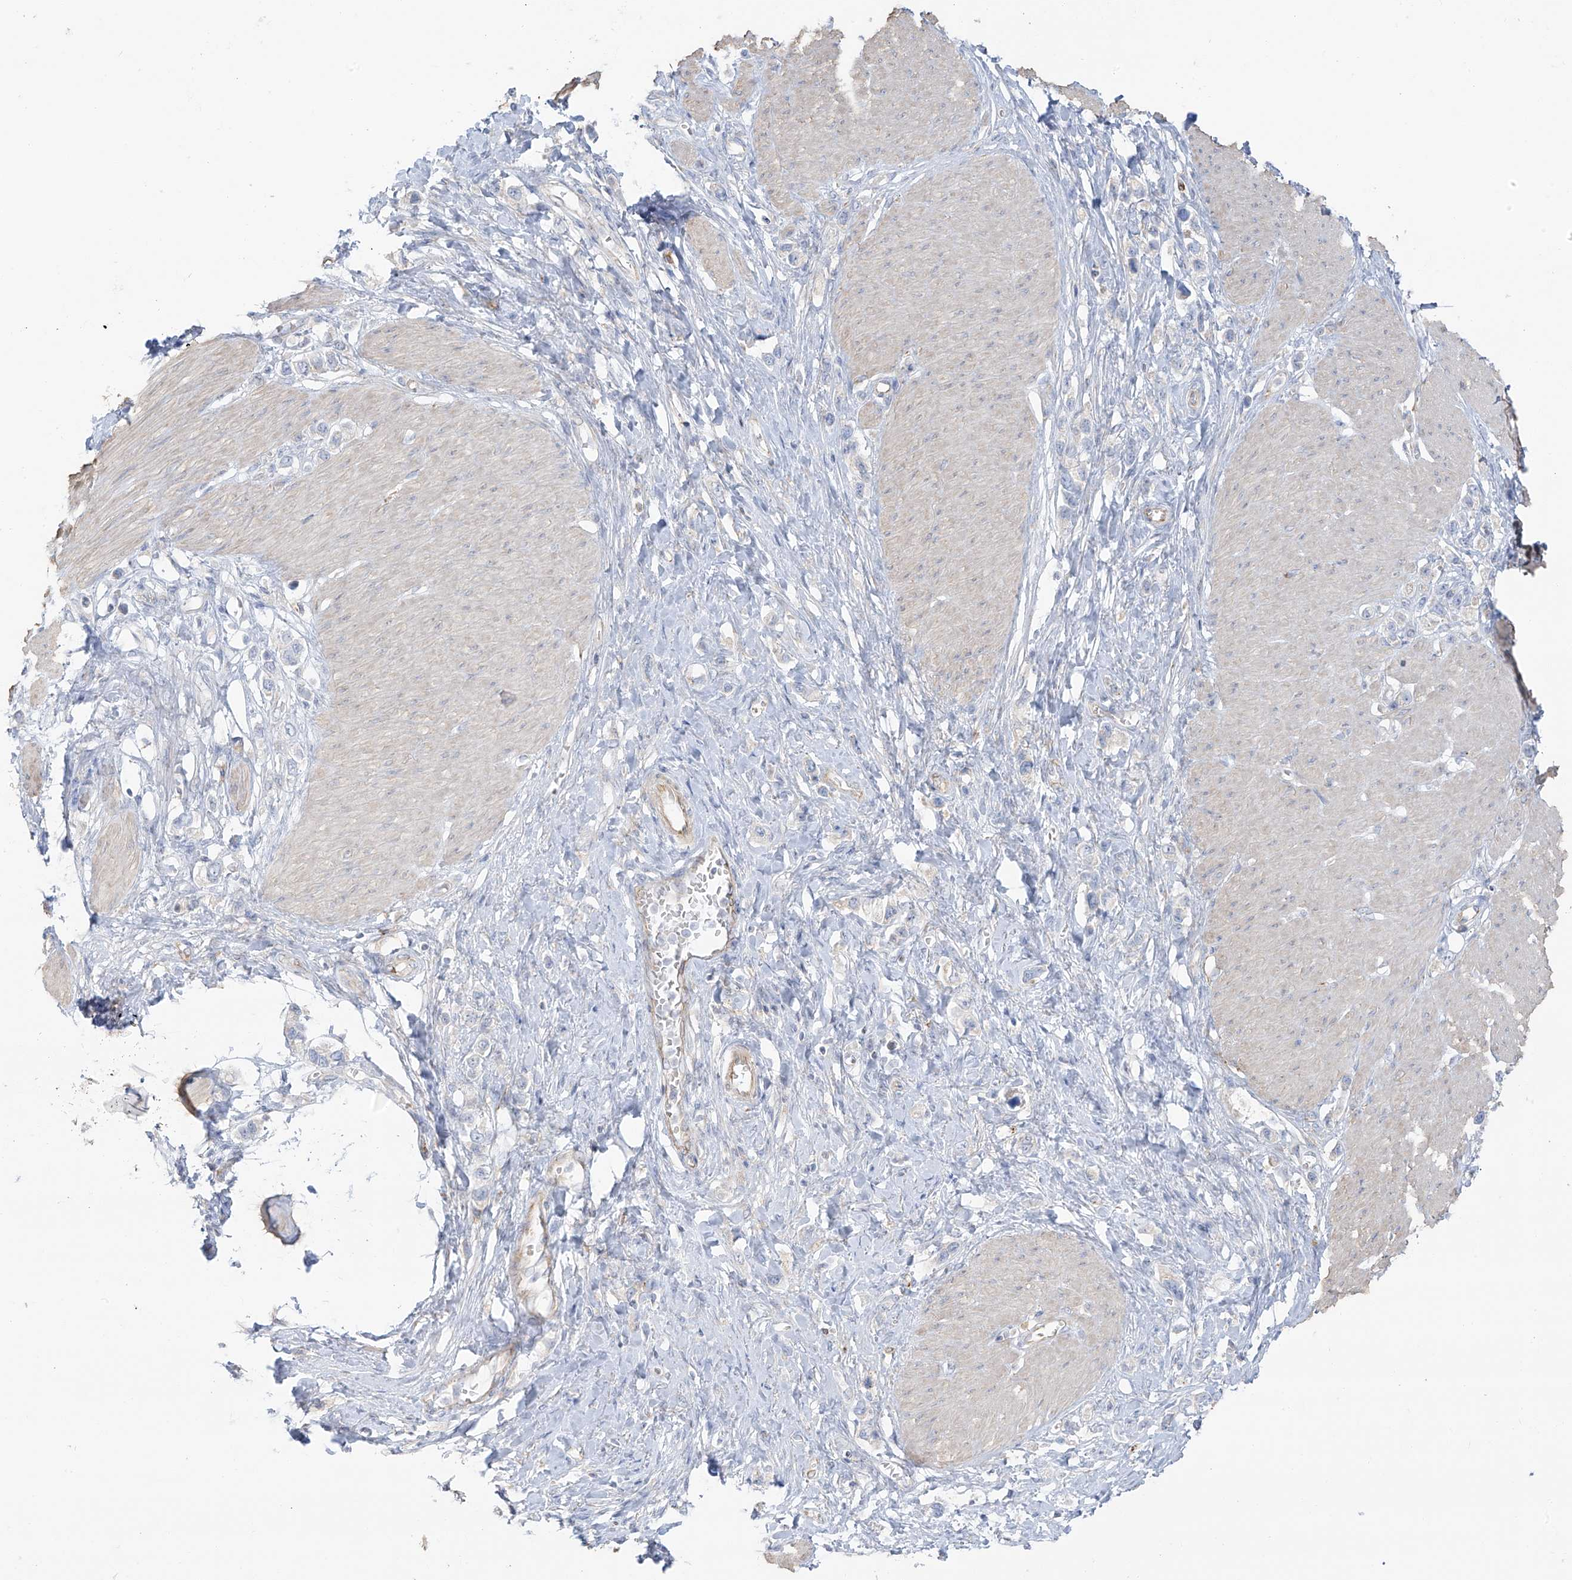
{"staining": {"intensity": "negative", "quantity": "none", "location": "none"}, "tissue": "stomach cancer", "cell_type": "Tumor cells", "image_type": "cancer", "snomed": [{"axis": "morphology", "description": "Normal tissue, NOS"}, {"axis": "morphology", "description": "Adenocarcinoma, NOS"}, {"axis": "topography", "description": "Stomach, upper"}, {"axis": "topography", "description": "Stomach"}], "caption": "Immunohistochemistry (IHC) image of neoplastic tissue: human stomach cancer (adenocarcinoma) stained with DAB demonstrates no significant protein expression in tumor cells.", "gene": "TAL2", "patient": {"sex": "female", "age": 65}}